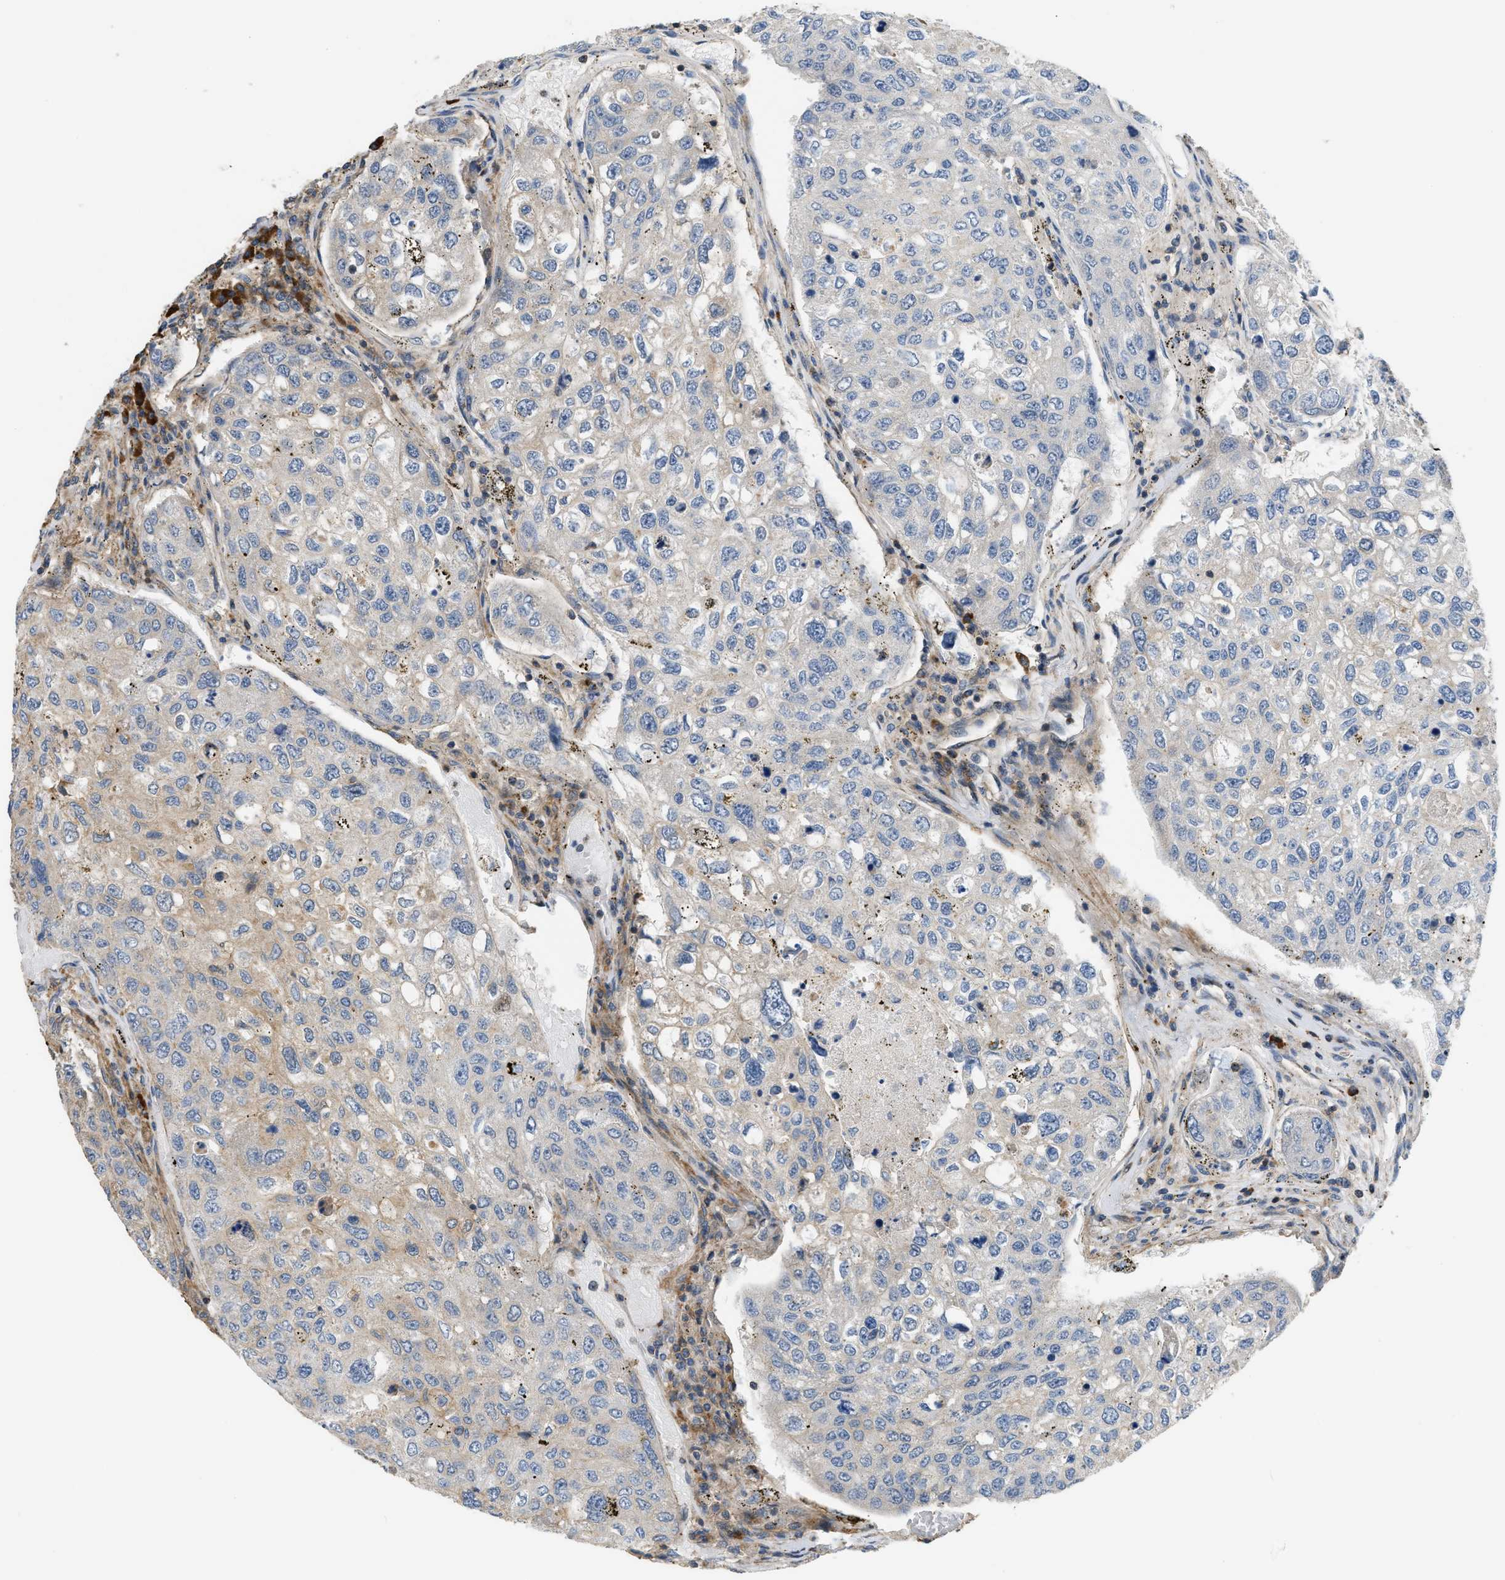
{"staining": {"intensity": "weak", "quantity": "25%-75%", "location": "cytoplasmic/membranous"}, "tissue": "urothelial cancer", "cell_type": "Tumor cells", "image_type": "cancer", "snomed": [{"axis": "morphology", "description": "Urothelial carcinoma, High grade"}, {"axis": "topography", "description": "Lymph node"}, {"axis": "topography", "description": "Urinary bladder"}], "caption": "Immunohistochemistry (IHC) (DAB) staining of human urothelial cancer displays weak cytoplasmic/membranous protein expression in approximately 25%-75% of tumor cells.", "gene": "BTN3A2", "patient": {"sex": "male", "age": 51}}